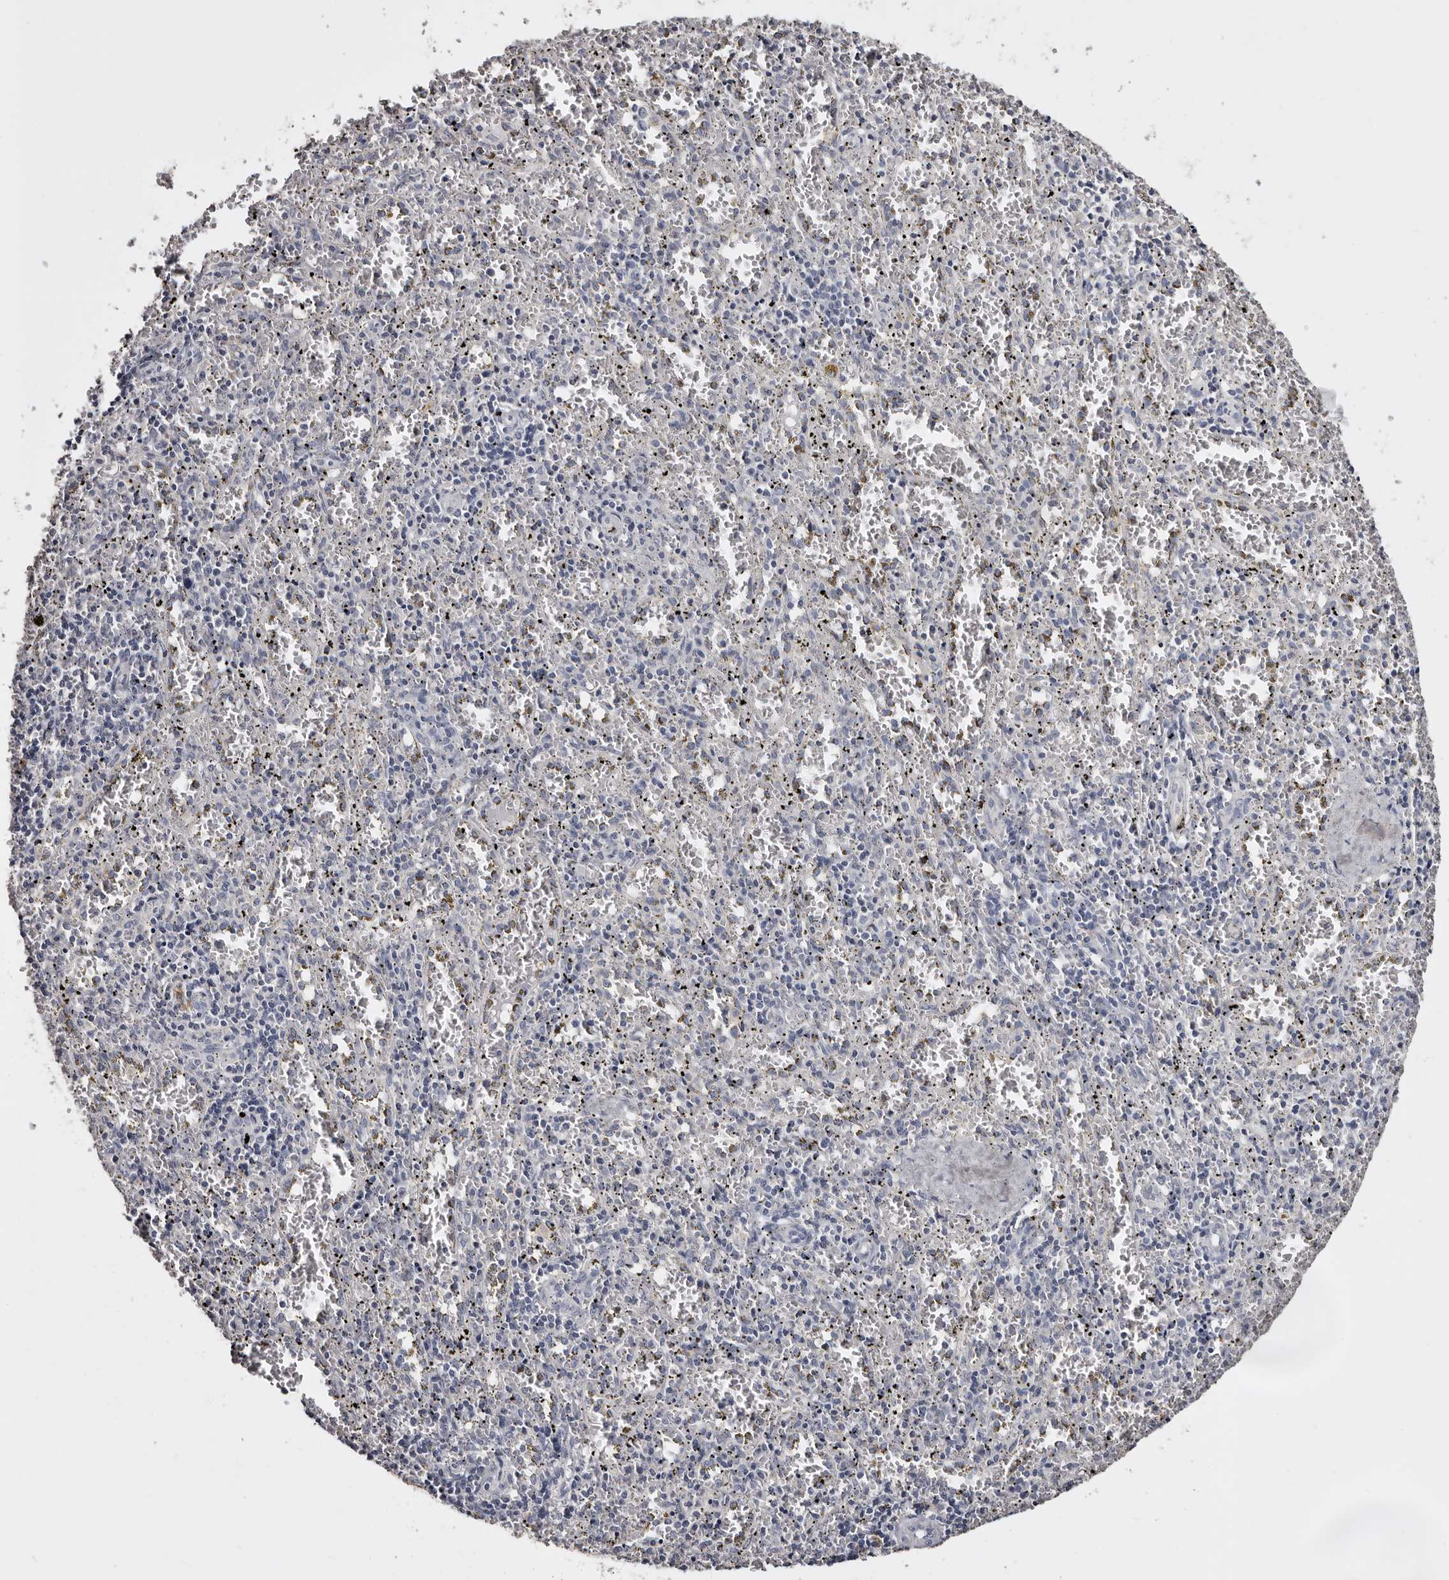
{"staining": {"intensity": "negative", "quantity": "none", "location": "none"}, "tissue": "spleen", "cell_type": "Cells in red pulp", "image_type": "normal", "snomed": [{"axis": "morphology", "description": "Normal tissue, NOS"}, {"axis": "topography", "description": "Spleen"}], "caption": "Micrograph shows no significant protein expression in cells in red pulp of unremarkable spleen. Nuclei are stained in blue.", "gene": "LAD1", "patient": {"sex": "male", "age": 11}}